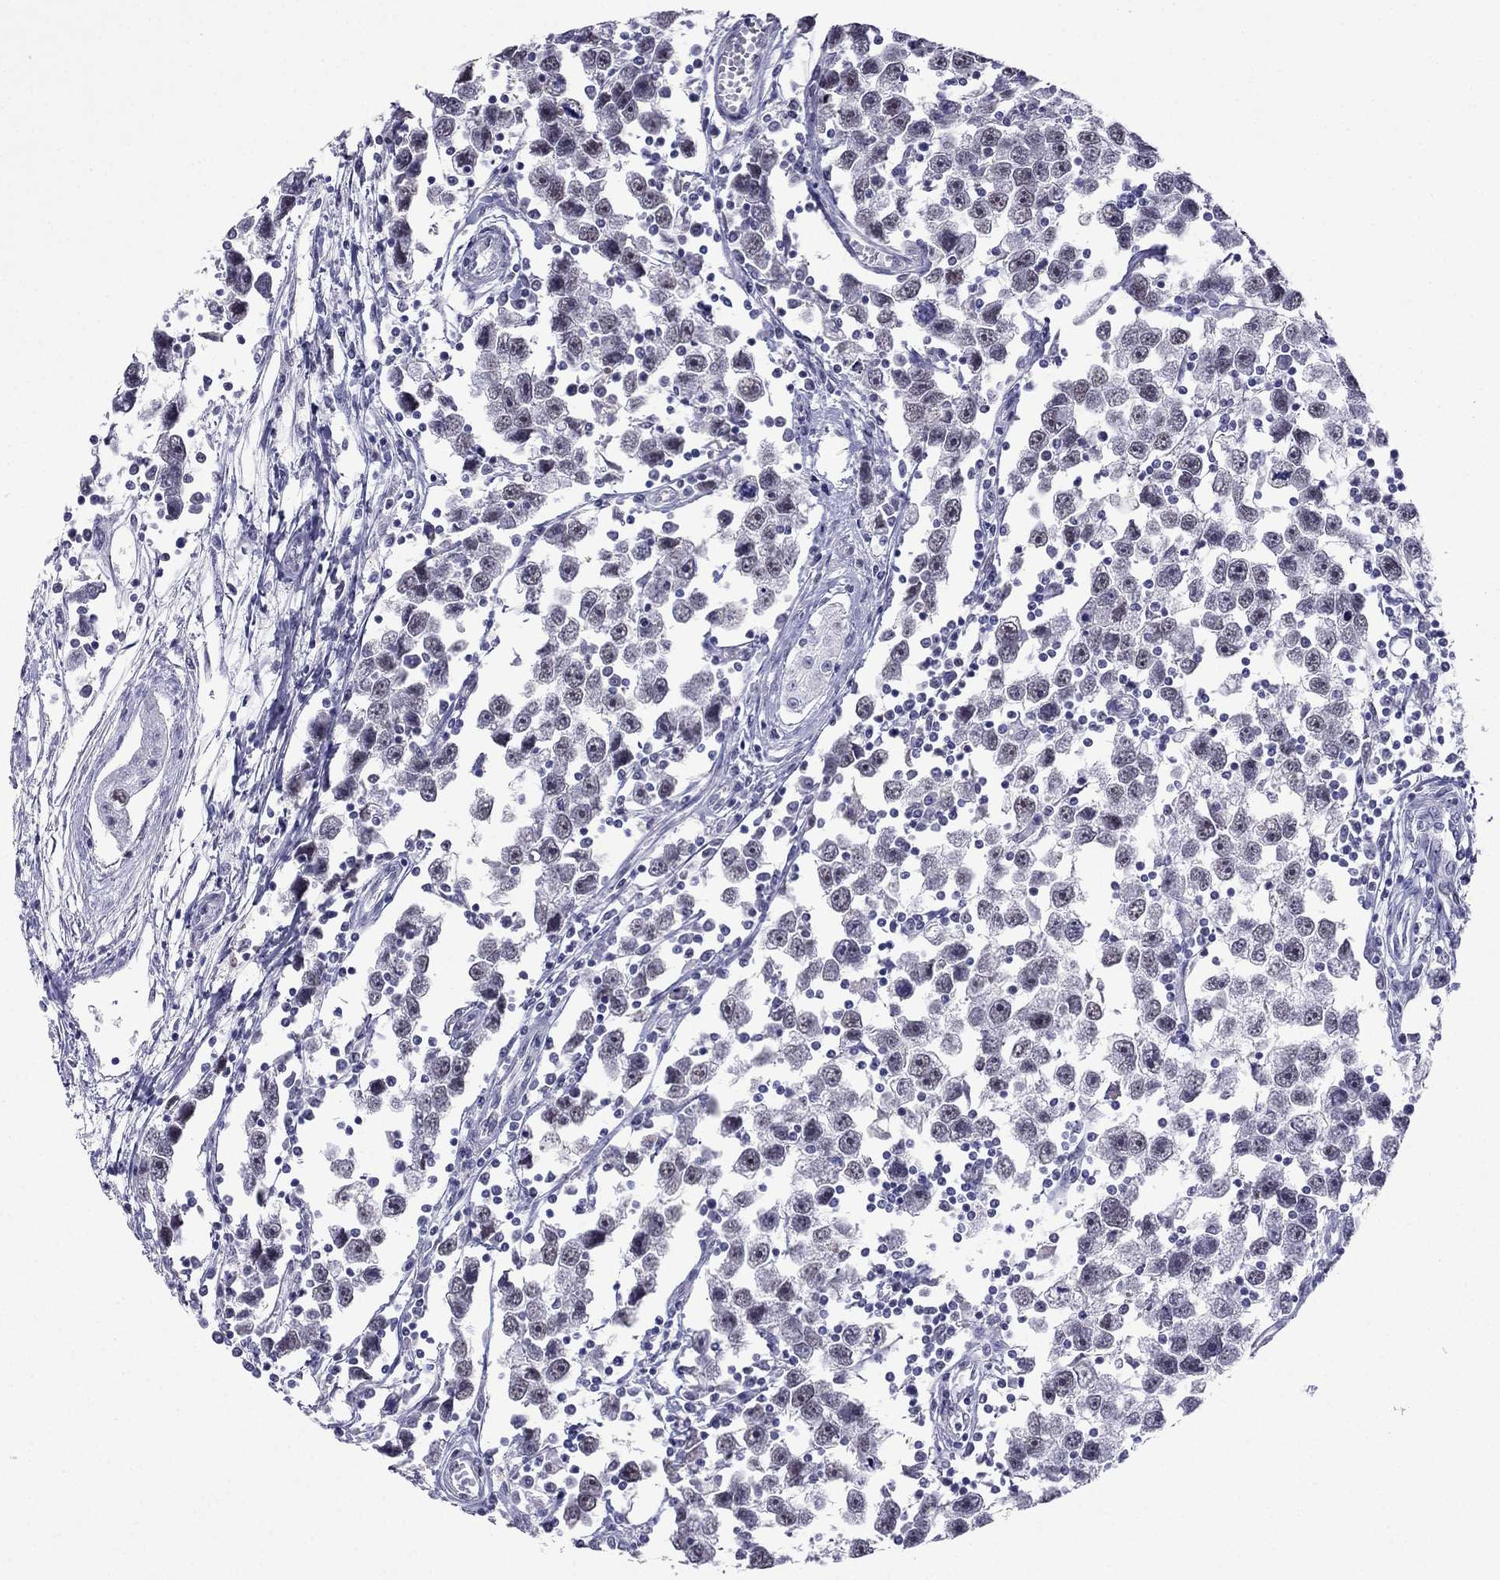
{"staining": {"intensity": "negative", "quantity": "none", "location": "none"}, "tissue": "testis cancer", "cell_type": "Tumor cells", "image_type": "cancer", "snomed": [{"axis": "morphology", "description": "Seminoma, NOS"}, {"axis": "topography", "description": "Testis"}], "caption": "Tumor cells show no significant protein expression in seminoma (testis).", "gene": "PPM1G", "patient": {"sex": "male", "age": 30}}